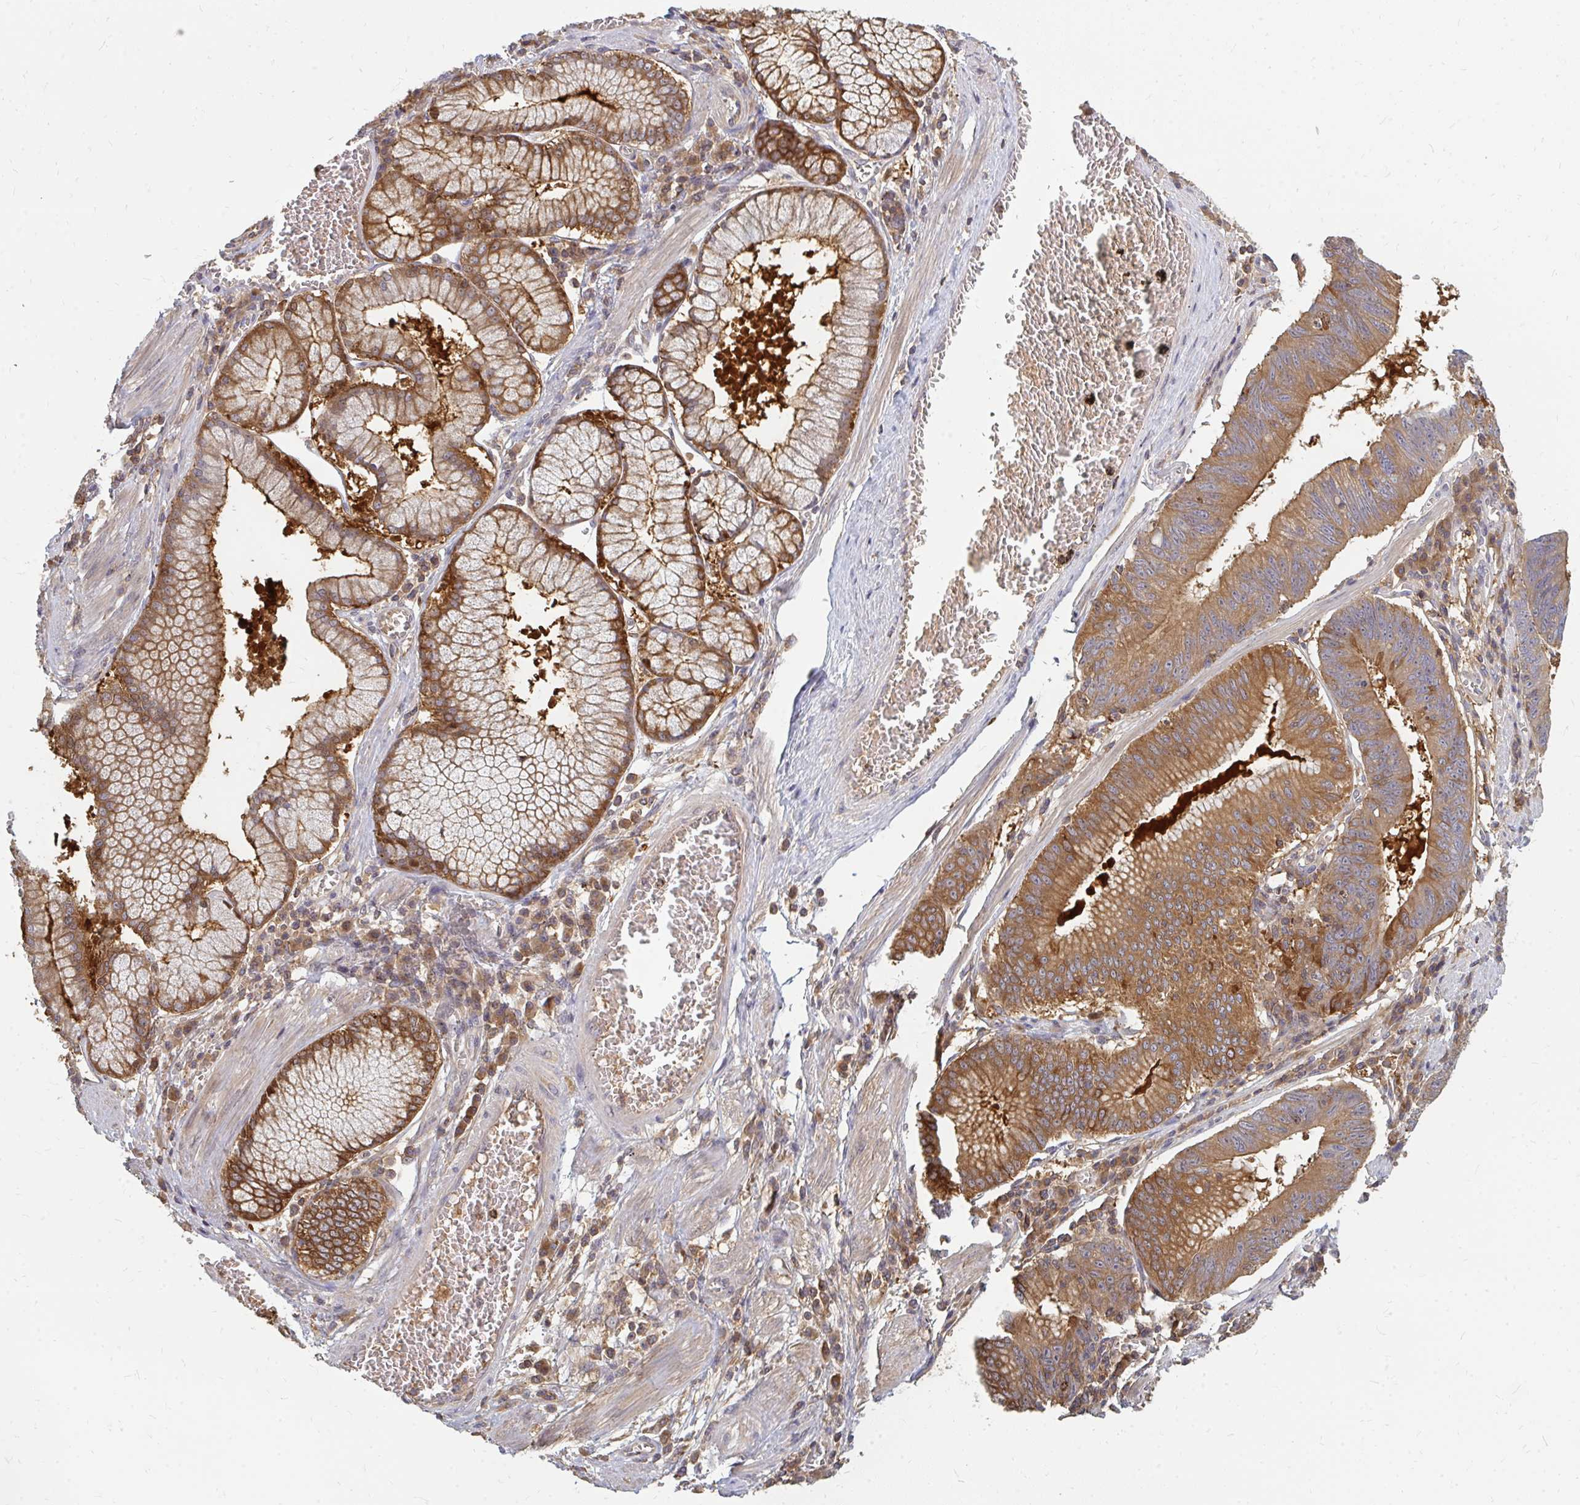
{"staining": {"intensity": "moderate", "quantity": ">75%", "location": "cytoplasmic/membranous"}, "tissue": "stomach cancer", "cell_type": "Tumor cells", "image_type": "cancer", "snomed": [{"axis": "morphology", "description": "Adenocarcinoma, NOS"}, {"axis": "topography", "description": "Stomach"}], "caption": "A medium amount of moderate cytoplasmic/membranous positivity is identified in approximately >75% of tumor cells in stomach adenocarcinoma tissue.", "gene": "ZNF285", "patient": {"sex": "male", "age": 59}}